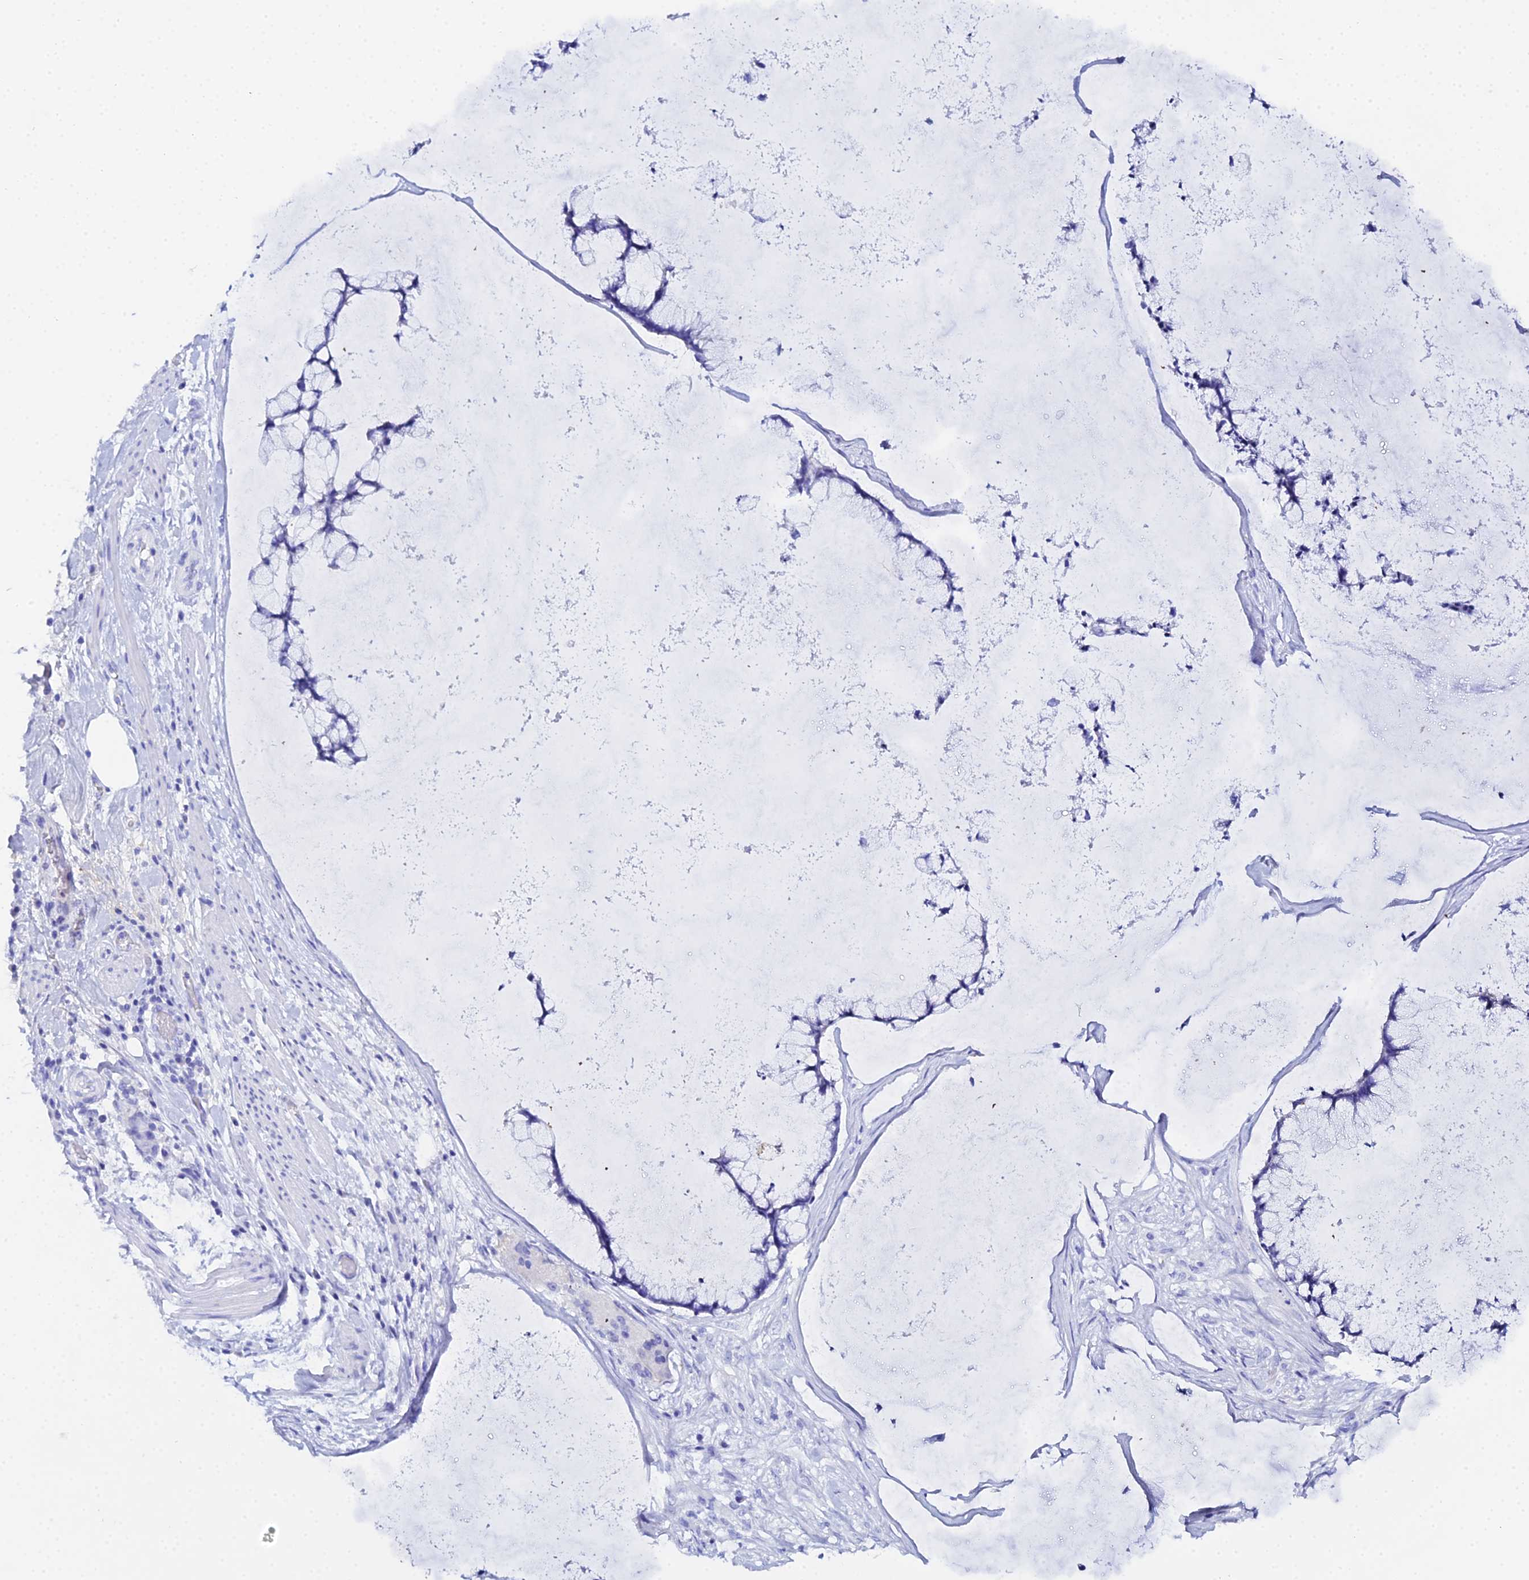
{"staining": {"intensity": "negative", "quantity": "none", "location": "none"}, "tissue": "ovarian cancer", "cell_type": "Tumor cells", "image_type": "cancer", "snomed": [{"axis": "morphology", "description": "Cystadenocarcinoma, mucinous, NOS"}, {"axis": "topography", "description": "Ovary"}], "caption": "Tumor cells show no significant protein expression in mucinous cystadenocarcinoma (ovarian). The staining is performed using DAB (3,3'-diaminobenzidine) brown chromogen with nuclei counter-stained in using hematoxylin.", "gene": "CELA3A", "patient": {"sex": "female", "age": 42}}